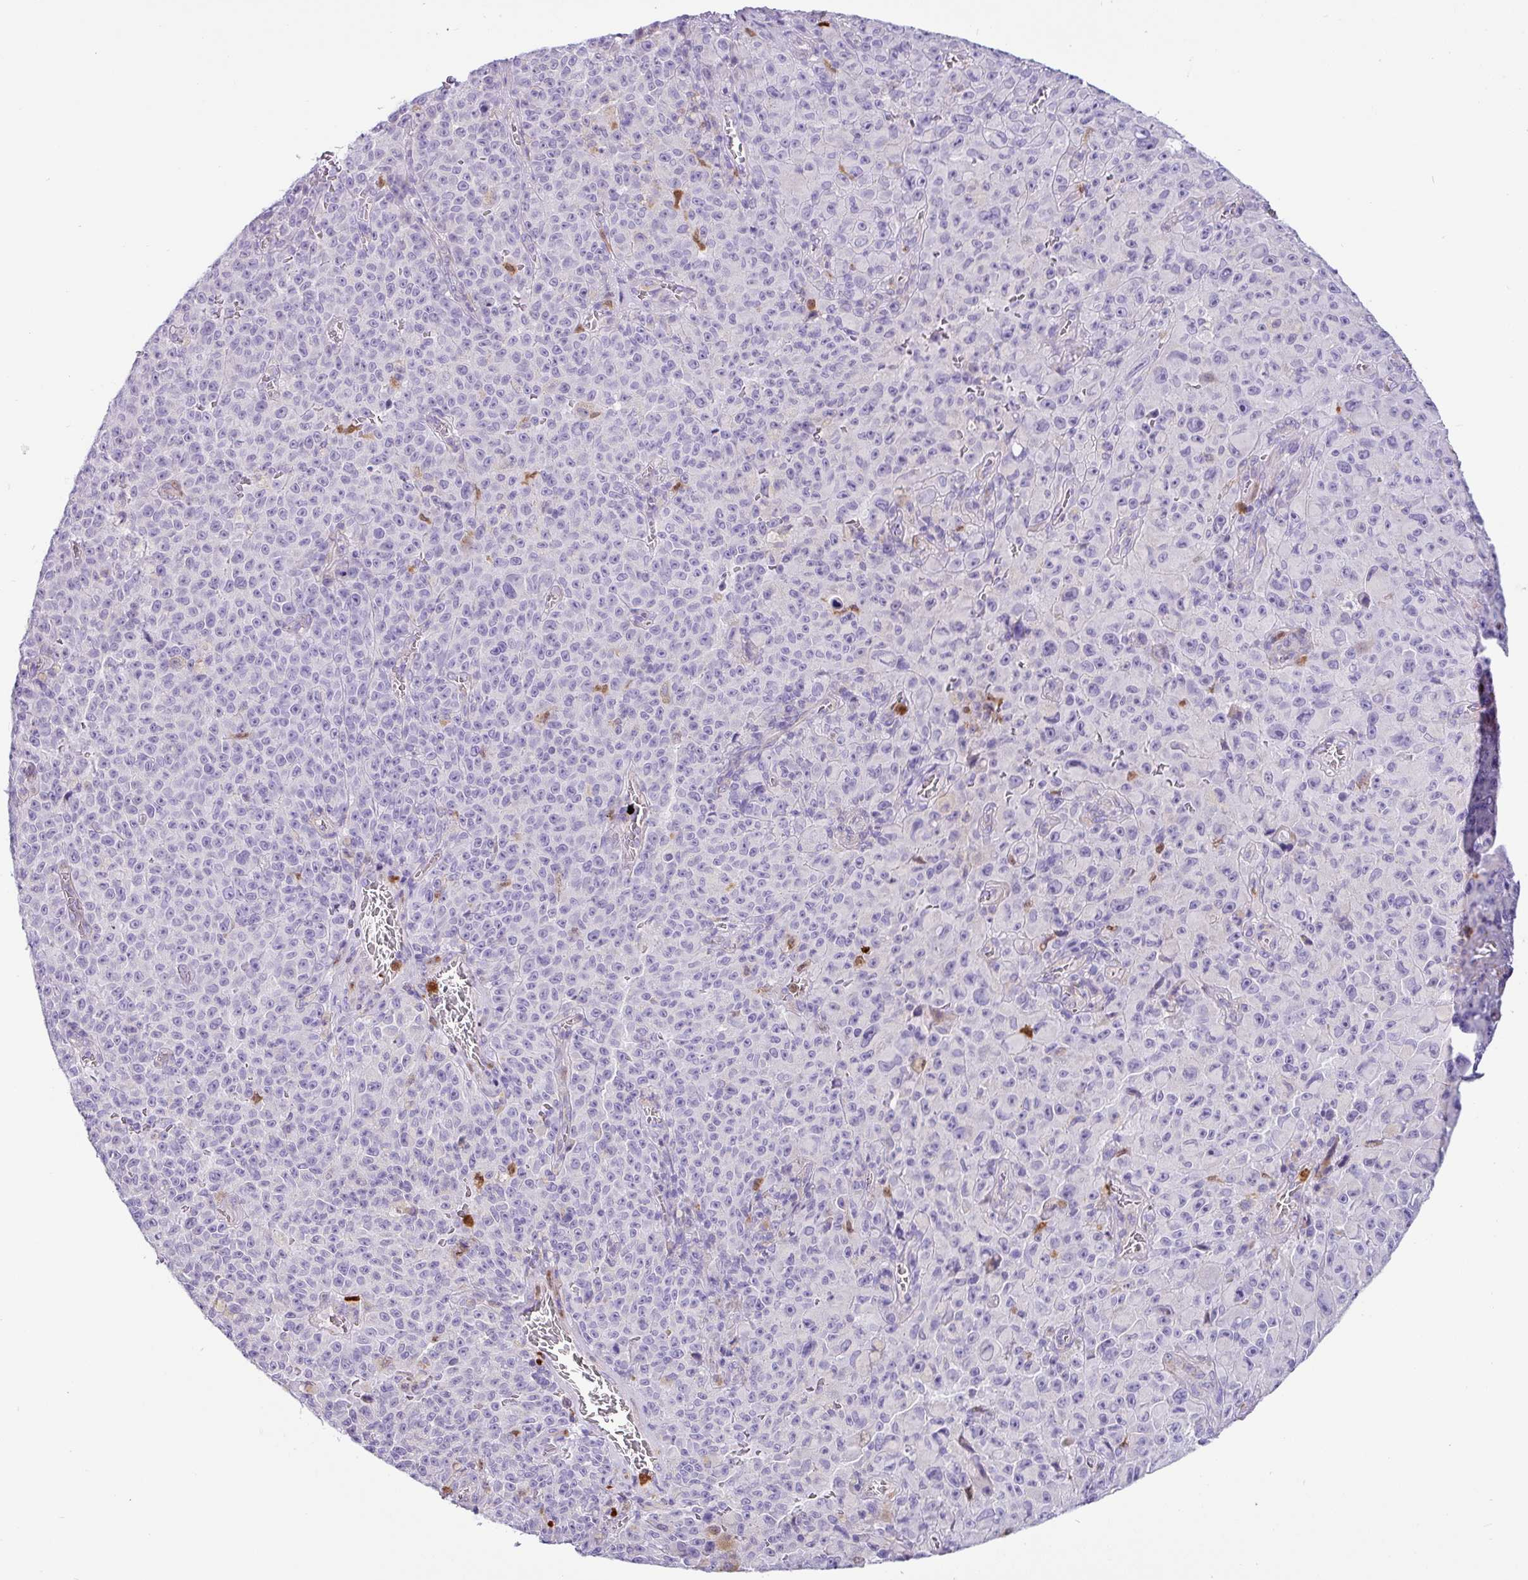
{"staining": {"intensity": "negative", "quantity": "none", "location": "none"}, "tissue": "melanoma", "cell_type": "Tumor cells", "image_type": "cancer", "snomed": [{"axis": "morphology", "description": "Malignant melanoma, NOS"}, {"axis": "topography", "description": "Skin"}], "caption": "IHC micrograph of neoplastic tissue: human malignant melanoma stained with DAB reveals no significant protein staining in tumor cells.", "gene": "SH2D3C", "patient": {"sex": "female", "age": 82}}